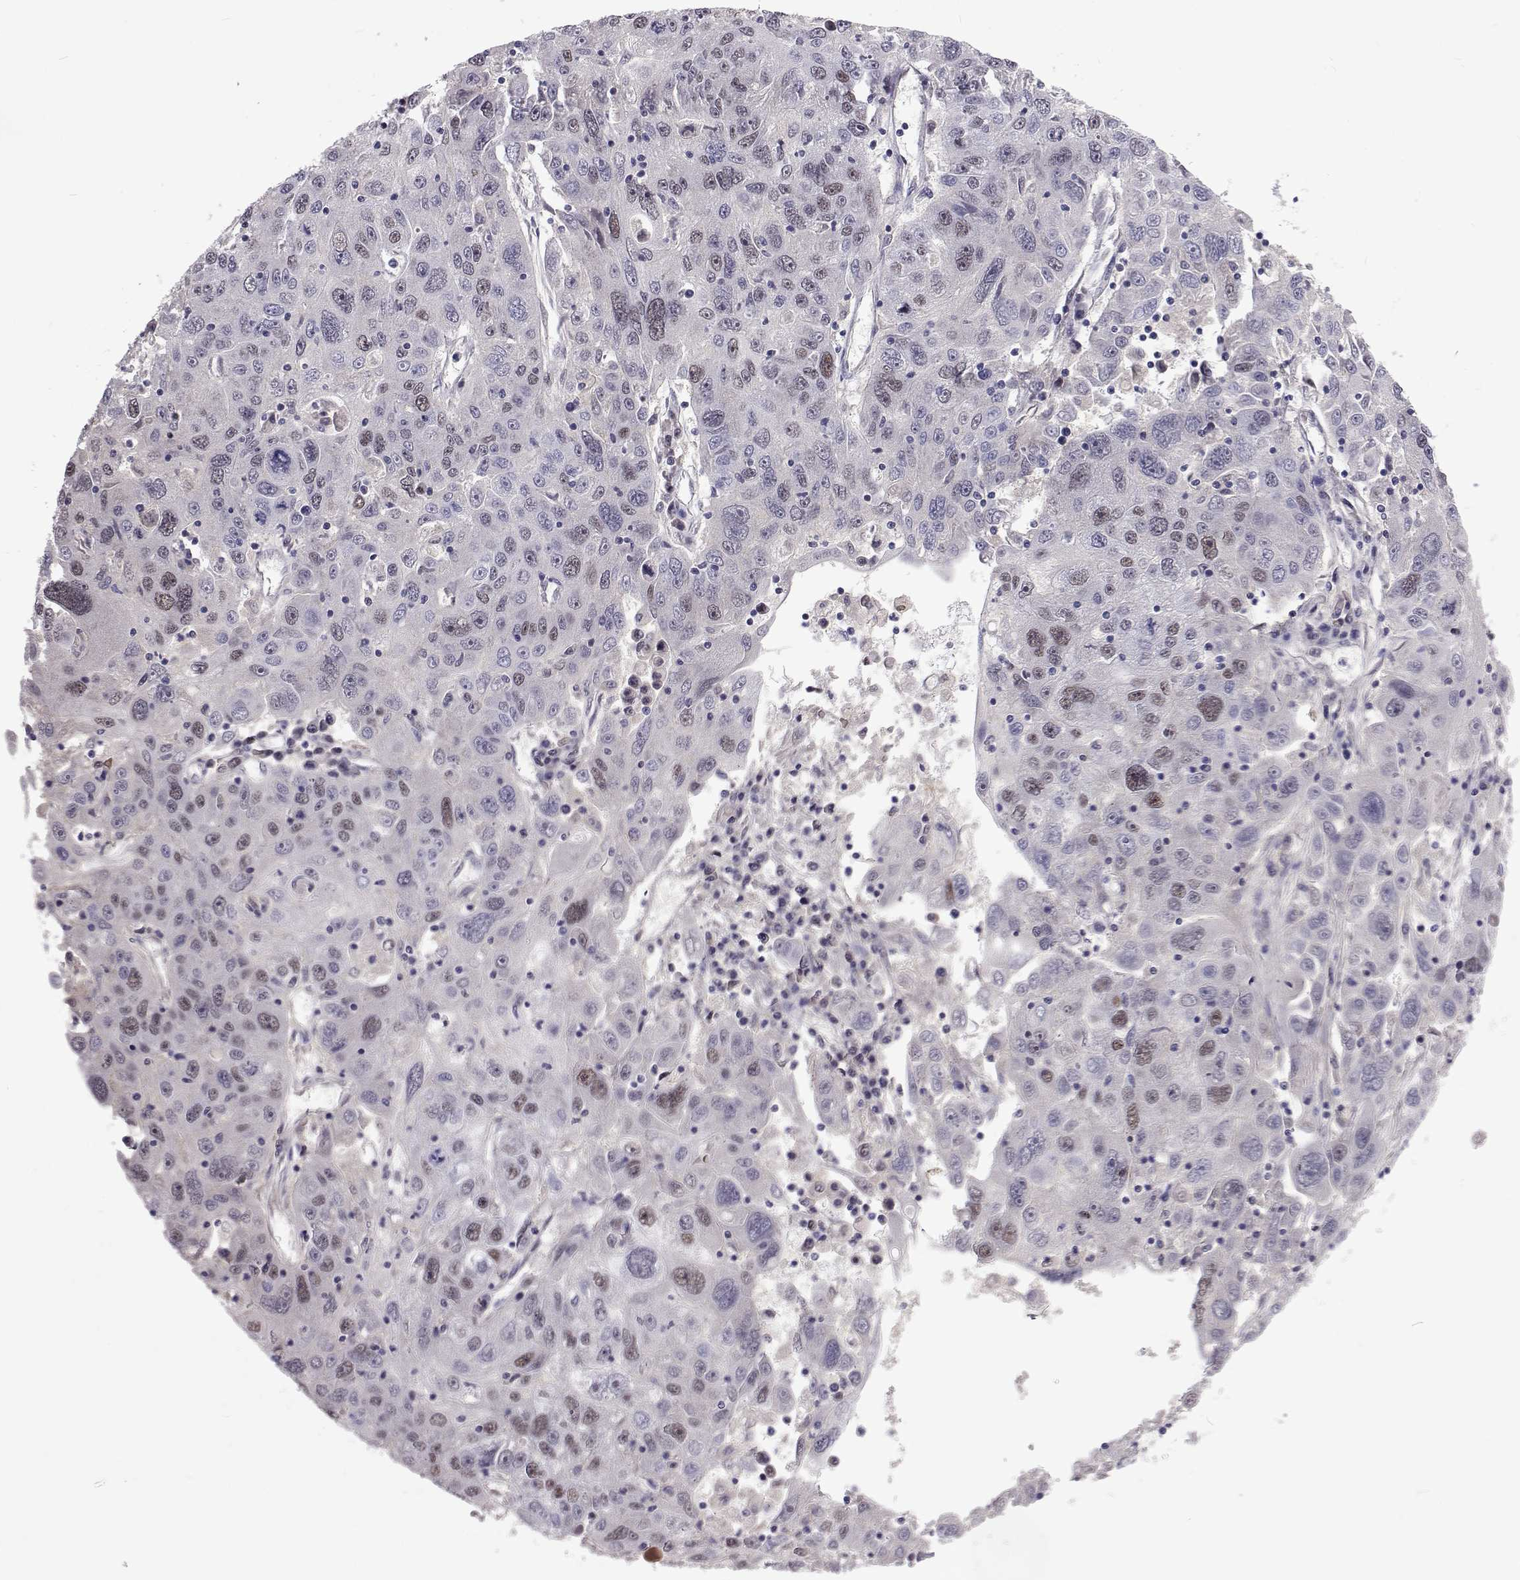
{"staining": {"intensity": "weak", "quantity": "<25%", "location": "nuclear"}, "tissue": "stomach cancer", "cell_type": "Tumor cells", "image_type": "cancer", "snomed": [{"axis": "morphology", "description": "Adenocarcinoma, NOS"}, {"axis": "topography", "description": "Stomach"}], "caption": "Protein analysis of stomach adenocarcinoma shows no significant positivity in tumor cells.", "gene": "TCF15", "patient": {"sex": "male", "age": 56}}